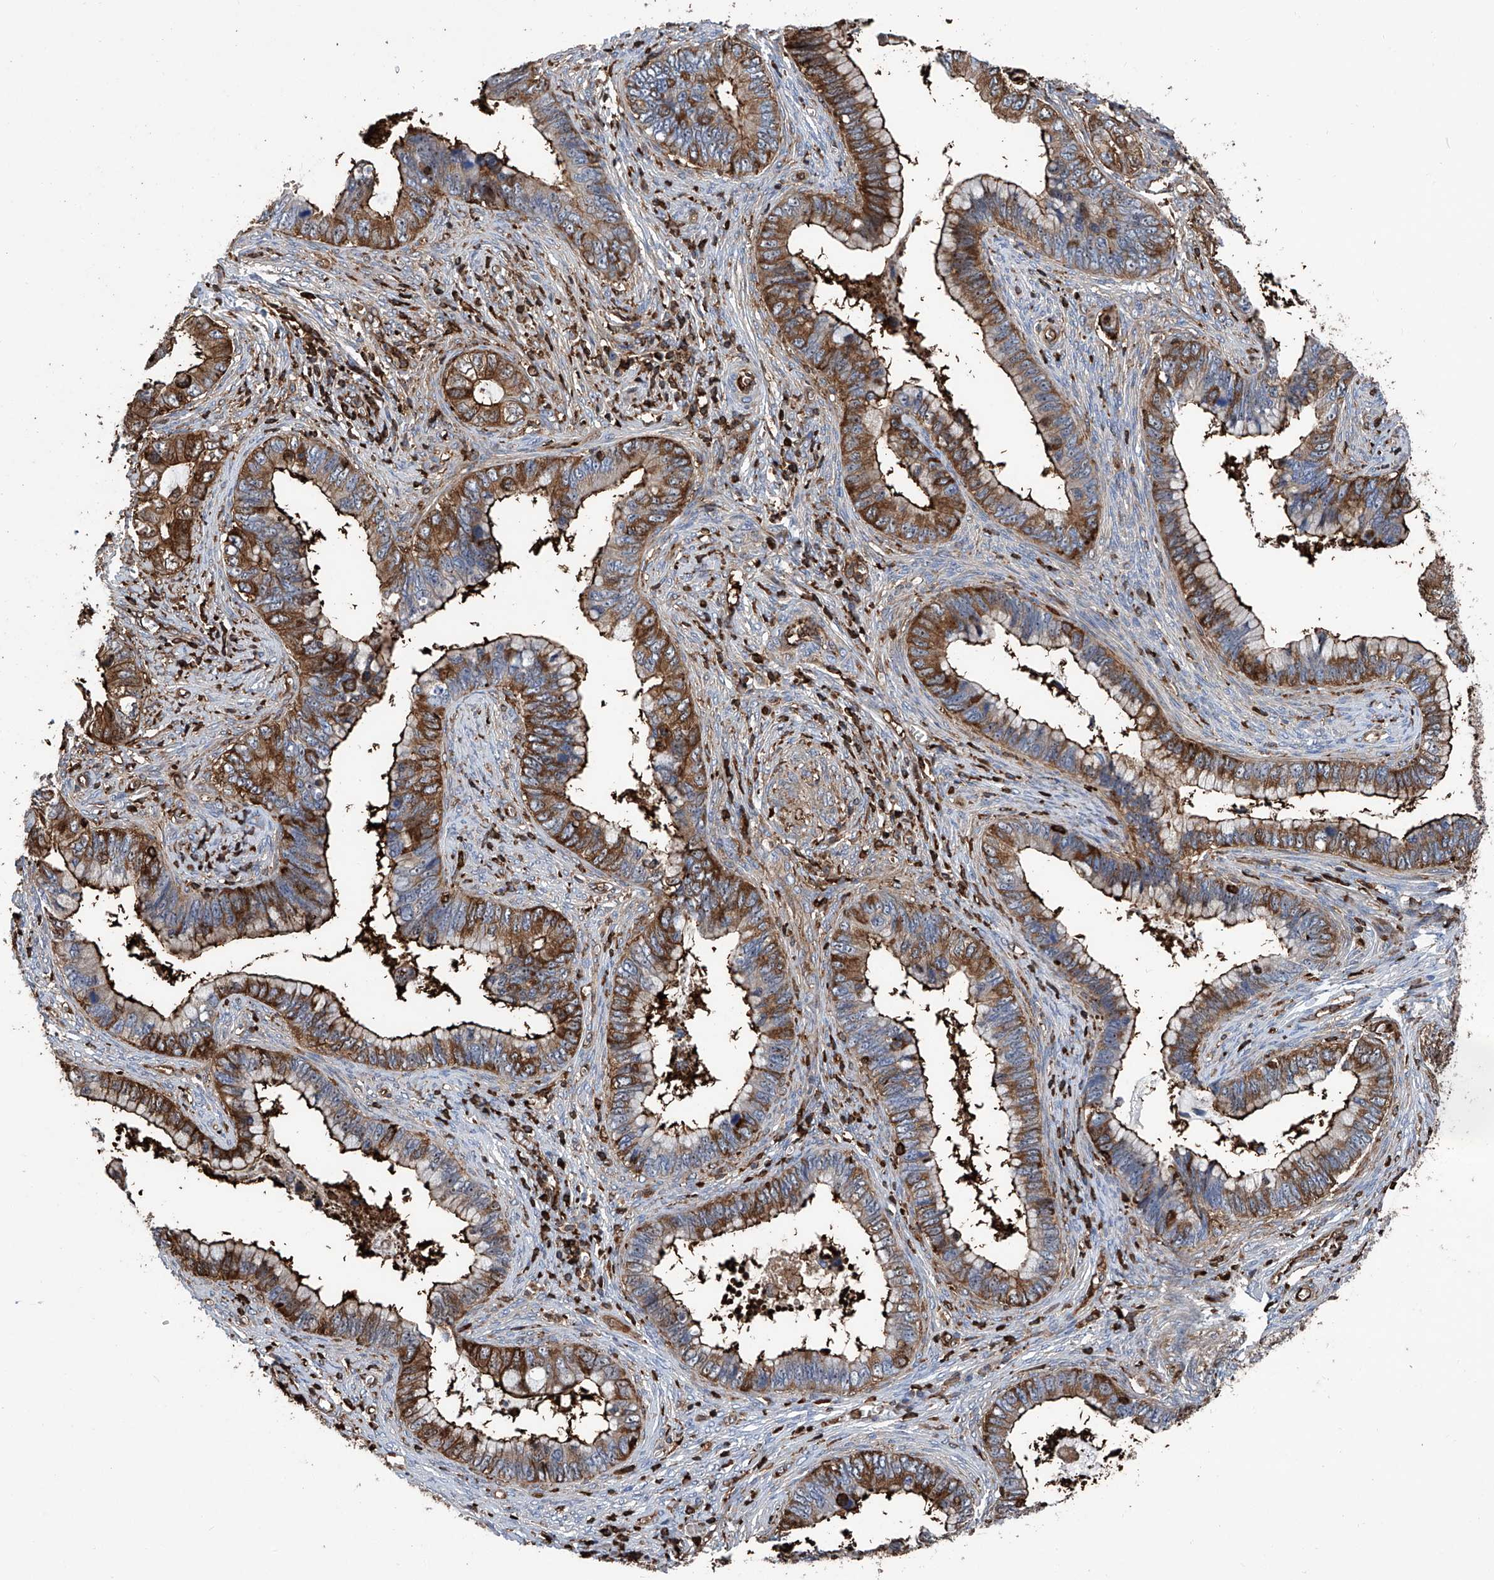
{"staining": {"intensity": "moderate", "quantity": ">75%", "location": "cytoplasmic/membranous"}, "tissue": "cervical cancer", "cell_type": "Tumor cells", "image_type": "cancer", "snomed": [{"axis": "morphology", "description": "Adenocarcinoma, NOS"}, {"axis": "topography", "description": "Cervix"}], "caption": "This histopathology image shows cervical cancer stained with immunohistochemistry (IHC) to label a protein in brown. The cytoplasmic/membranous of tumor cells show moderate positivity for the protein. Nuclei are counter-stained blue.", "gene": "ZNF484", "patient": {"sex": "female", "age": 44}}